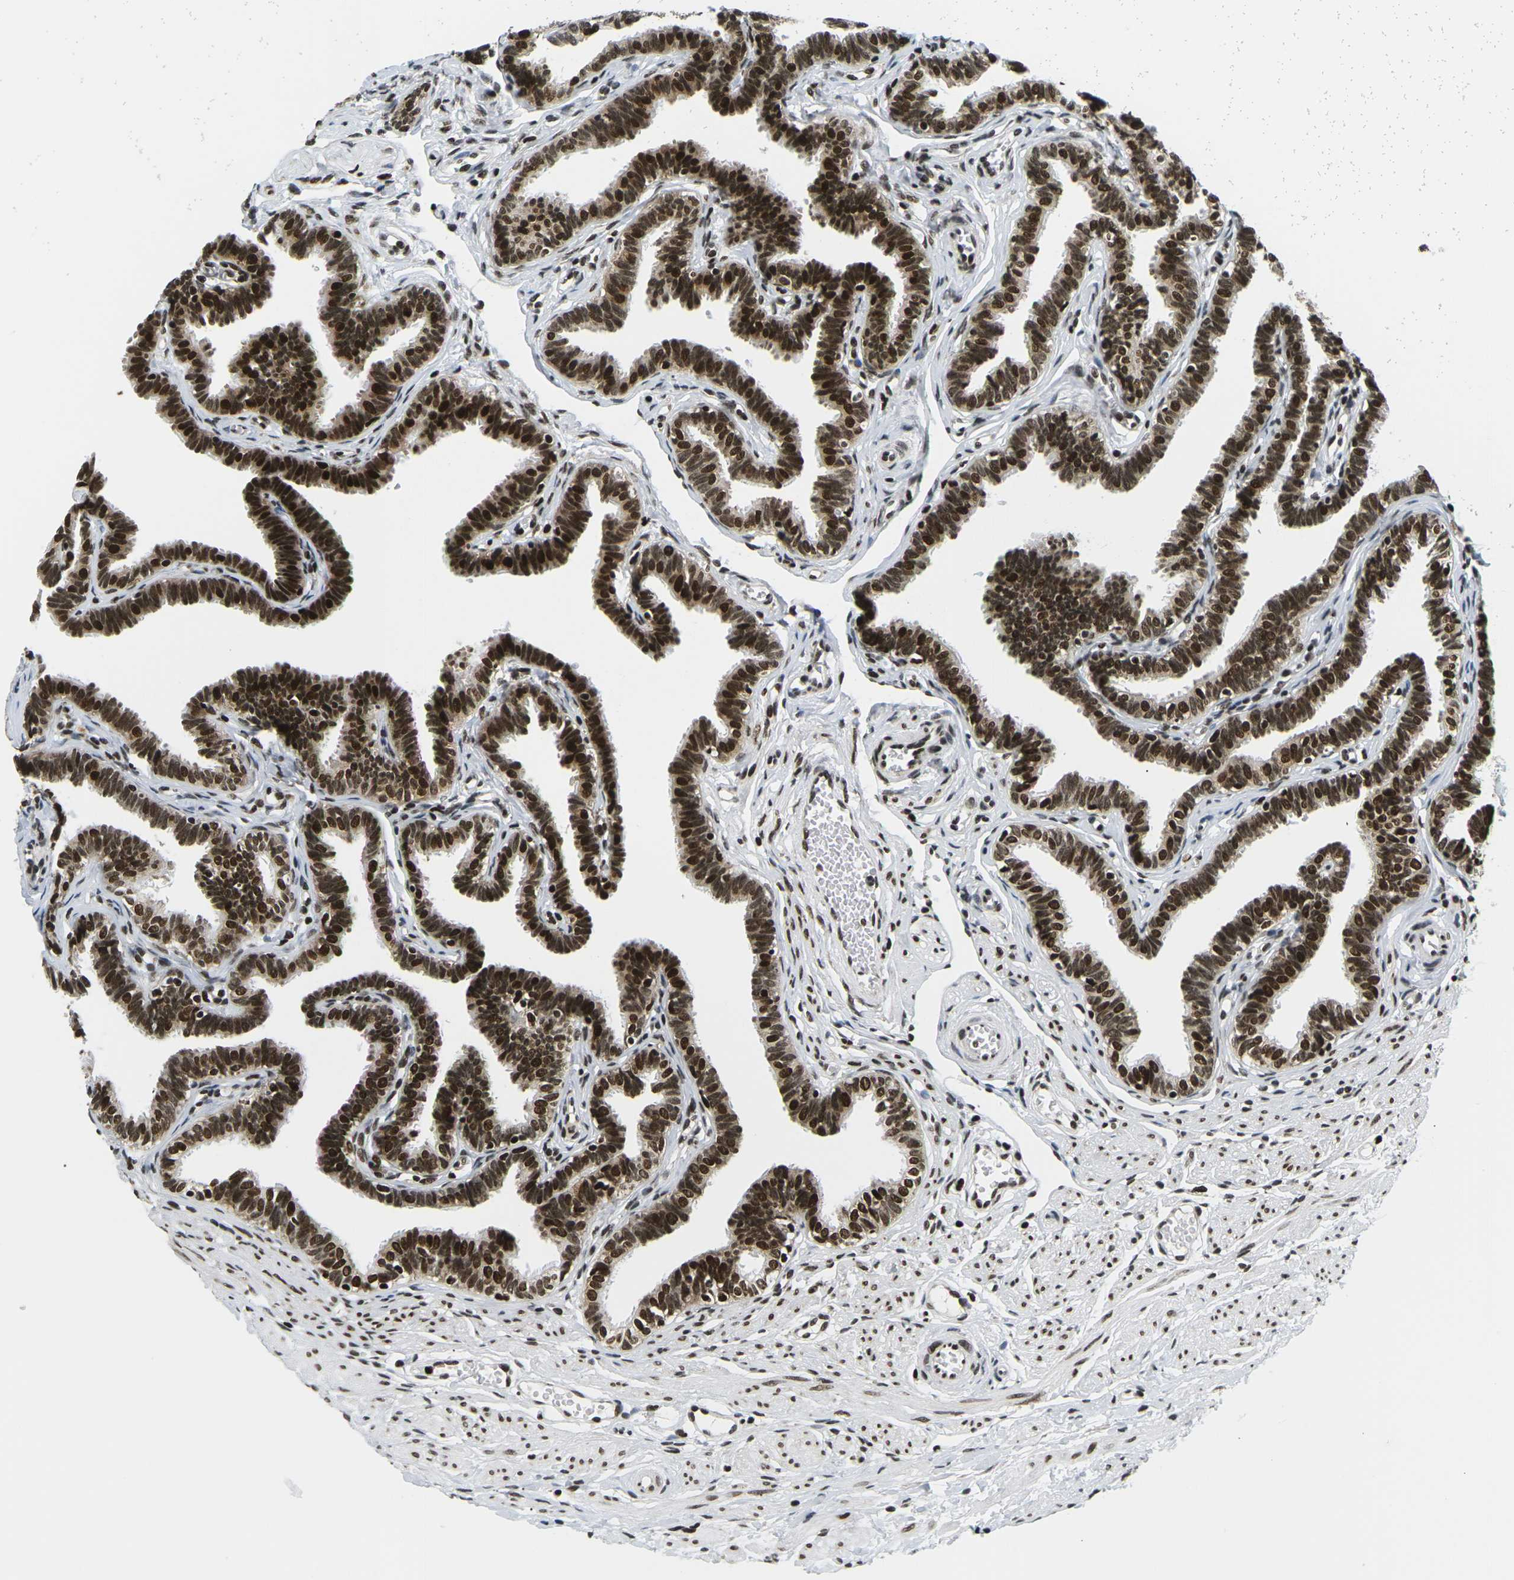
{"staining": {"intensity": "strong", "quantity": ">75%", "location": "nuclear"}, "tissue": "fallopian tube", "cell_type": "Glandular cells", "image_type": "normal", "snomed": [{"axis": "morphology", "description": "Normal tissue, NOS"}, {"axis": "topography", "description": "Fallopian tube"}, {"axis": "topography", "description": "Ovary"}], "caption": "Fallopian tube stained with a protein marker displays strong staining in glandular cells.", "gene": "CELF1", "patient": {"sex": "female", "age": 23}}